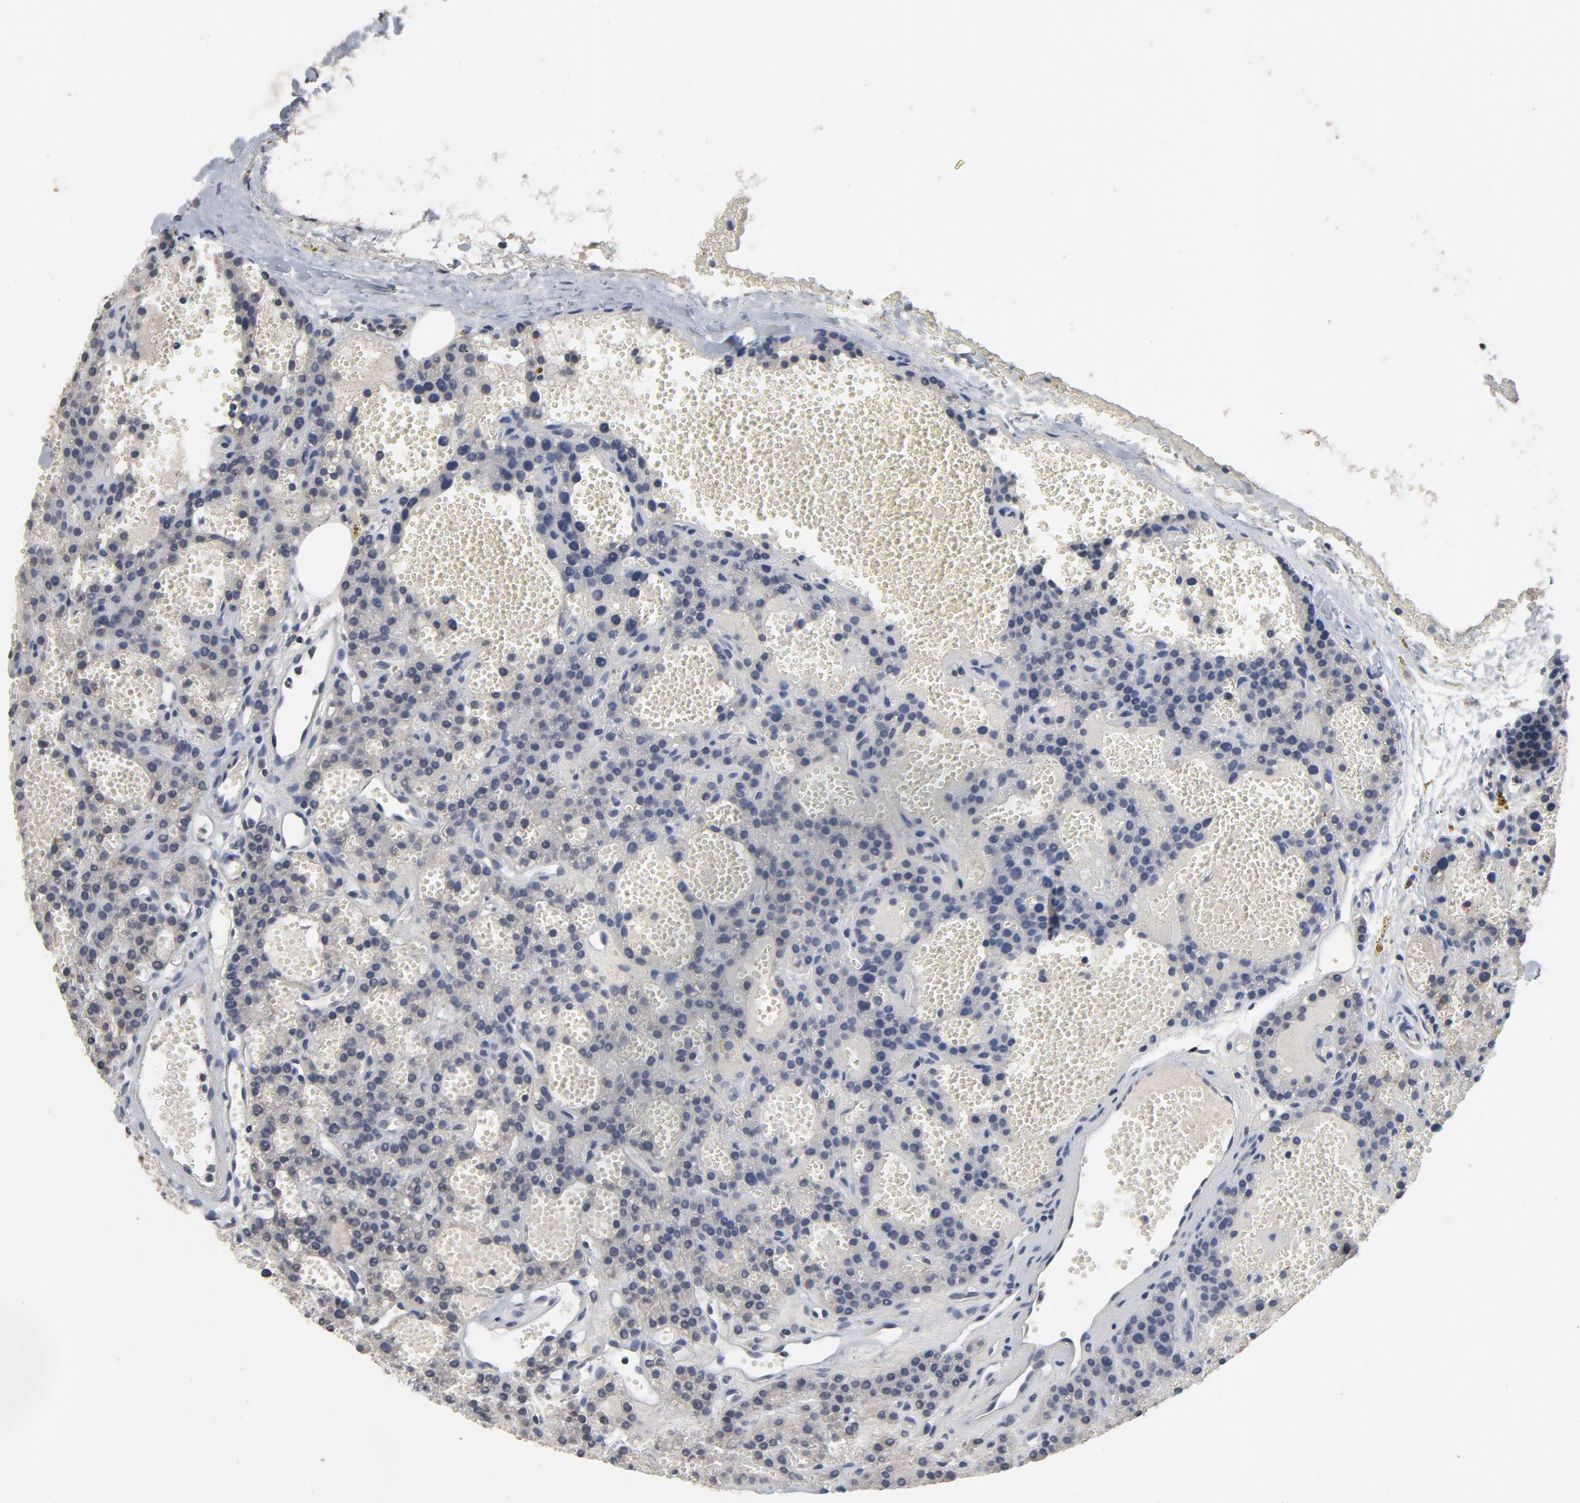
{"staining": {"intensity": "negative", "quantity": "none", "location": "none"}, "tissue": "parathyroid gland", "cell_type": "Glandular cells", "image_type": "normal", "snomed": [{"axis": "morphology", "description": "Normal tissue, NOS"}, {"axis": "topography", "description": "Parathyroid gland"}], "caption": "Immunohistochemistry photomicrograph of unremarkable parathyroid gland: parathyroid gland stained with DAB (3,3'-diaminobenzidine) demonstrates no significant protein staining in glandular cells. (Brightfield microscopy of DAB IHC at high magnification).", "gene": "TCL1A", "patient": {"sex": "male", "age": 25}}